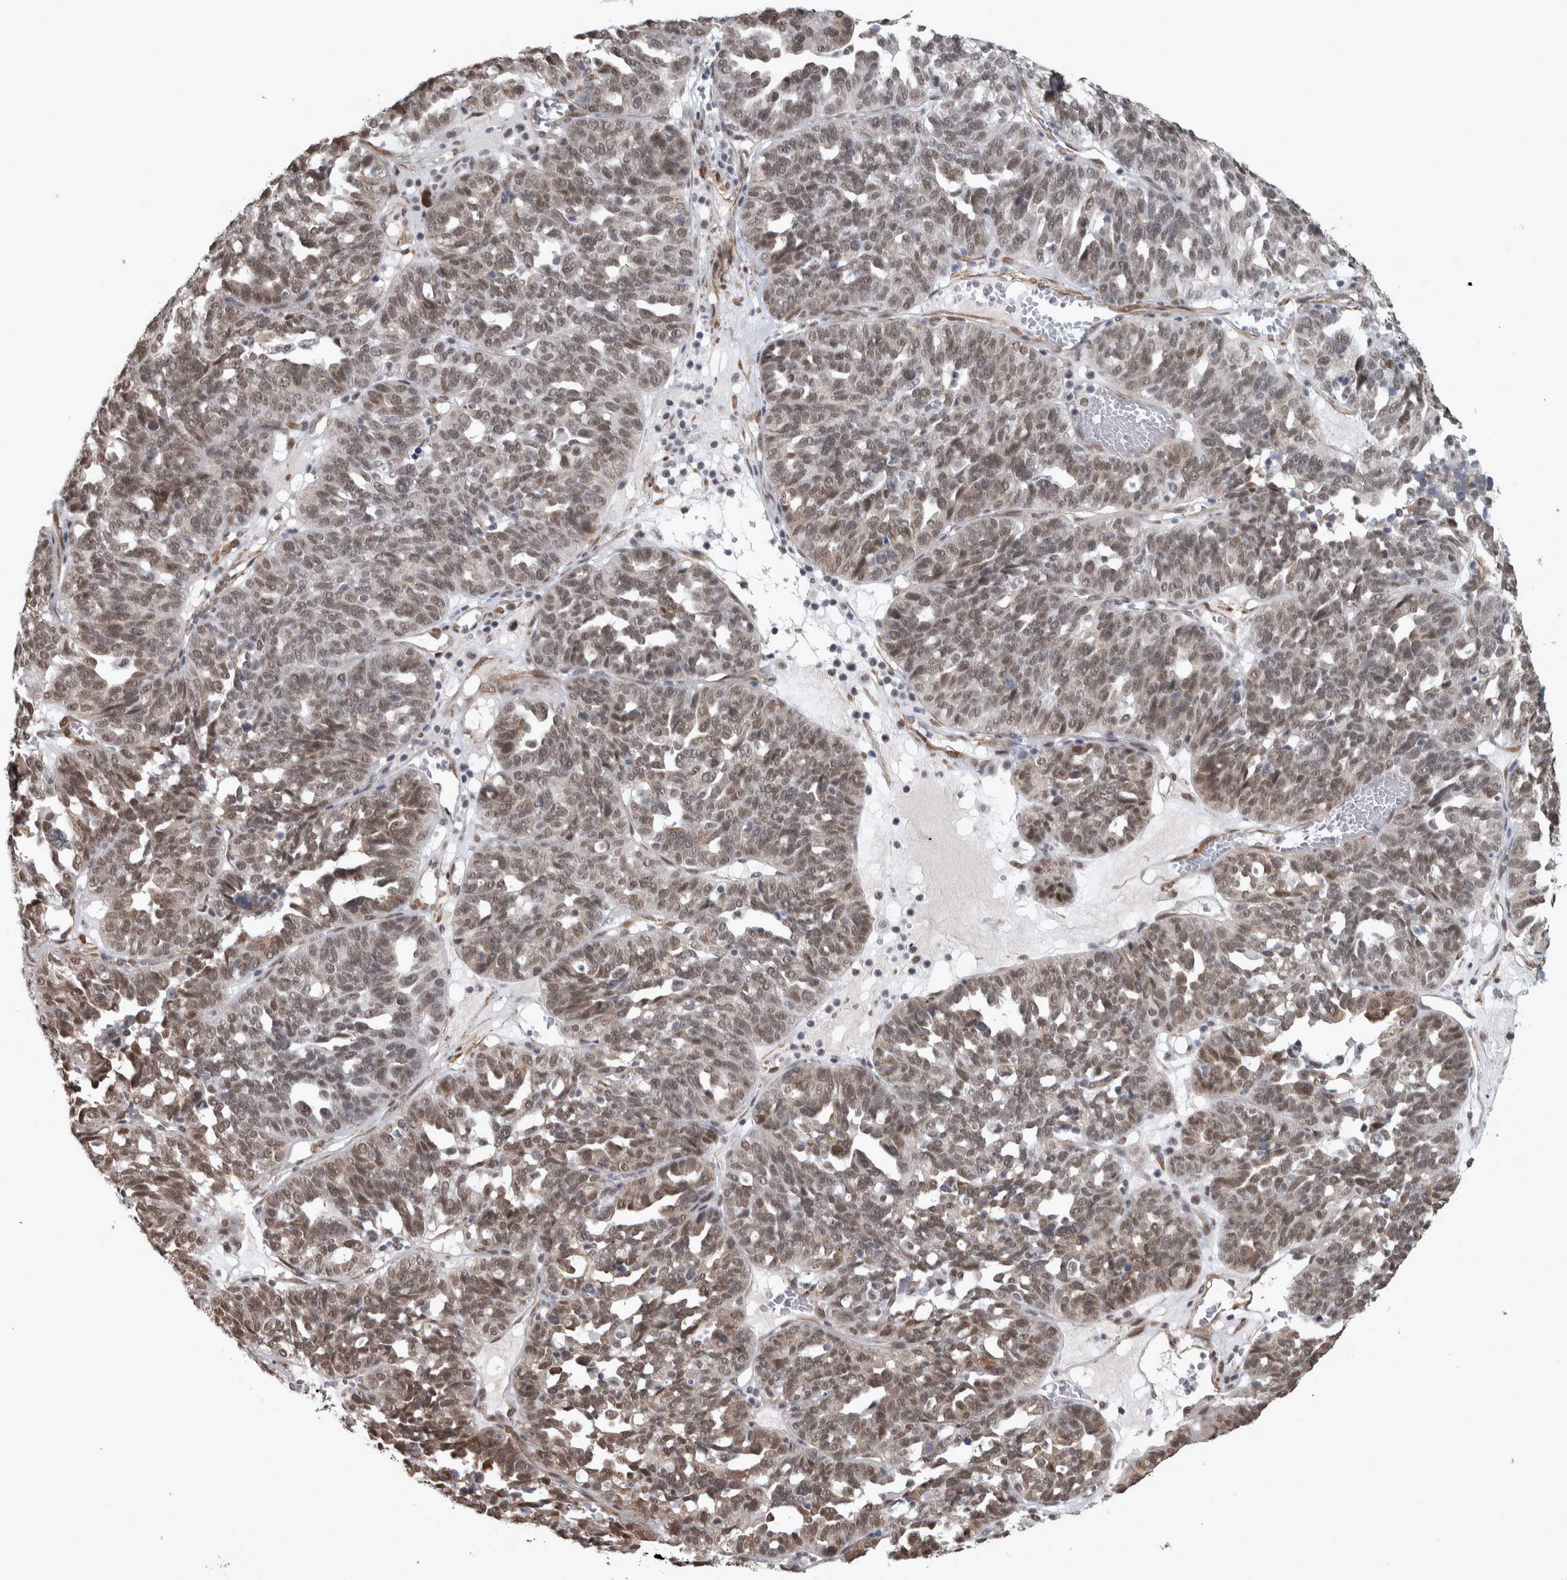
{"staining": {"intensity": "moderate", "quantity": ">75%", "location": "nuclear"}, "tissue": "ovarian cancer", "cell_type": "Tumor cells", "image_type": "cancer", "snomed": [{"axis": "morphology", "description": "Cystadenocarcinoma, serous, NOS"}, {"axis": "topography", "description": "Ovary"}], "caption": "Protein staining of ovarian serous cystadenocarcinoma tissue exhibits moderate nuclear staining in about >75% of tumor cells. The protein of interest is shown in brown color, while the nuclei are stained blue.", "gene": "DDX42", "patient": {"sex": "female", "age": 59}}